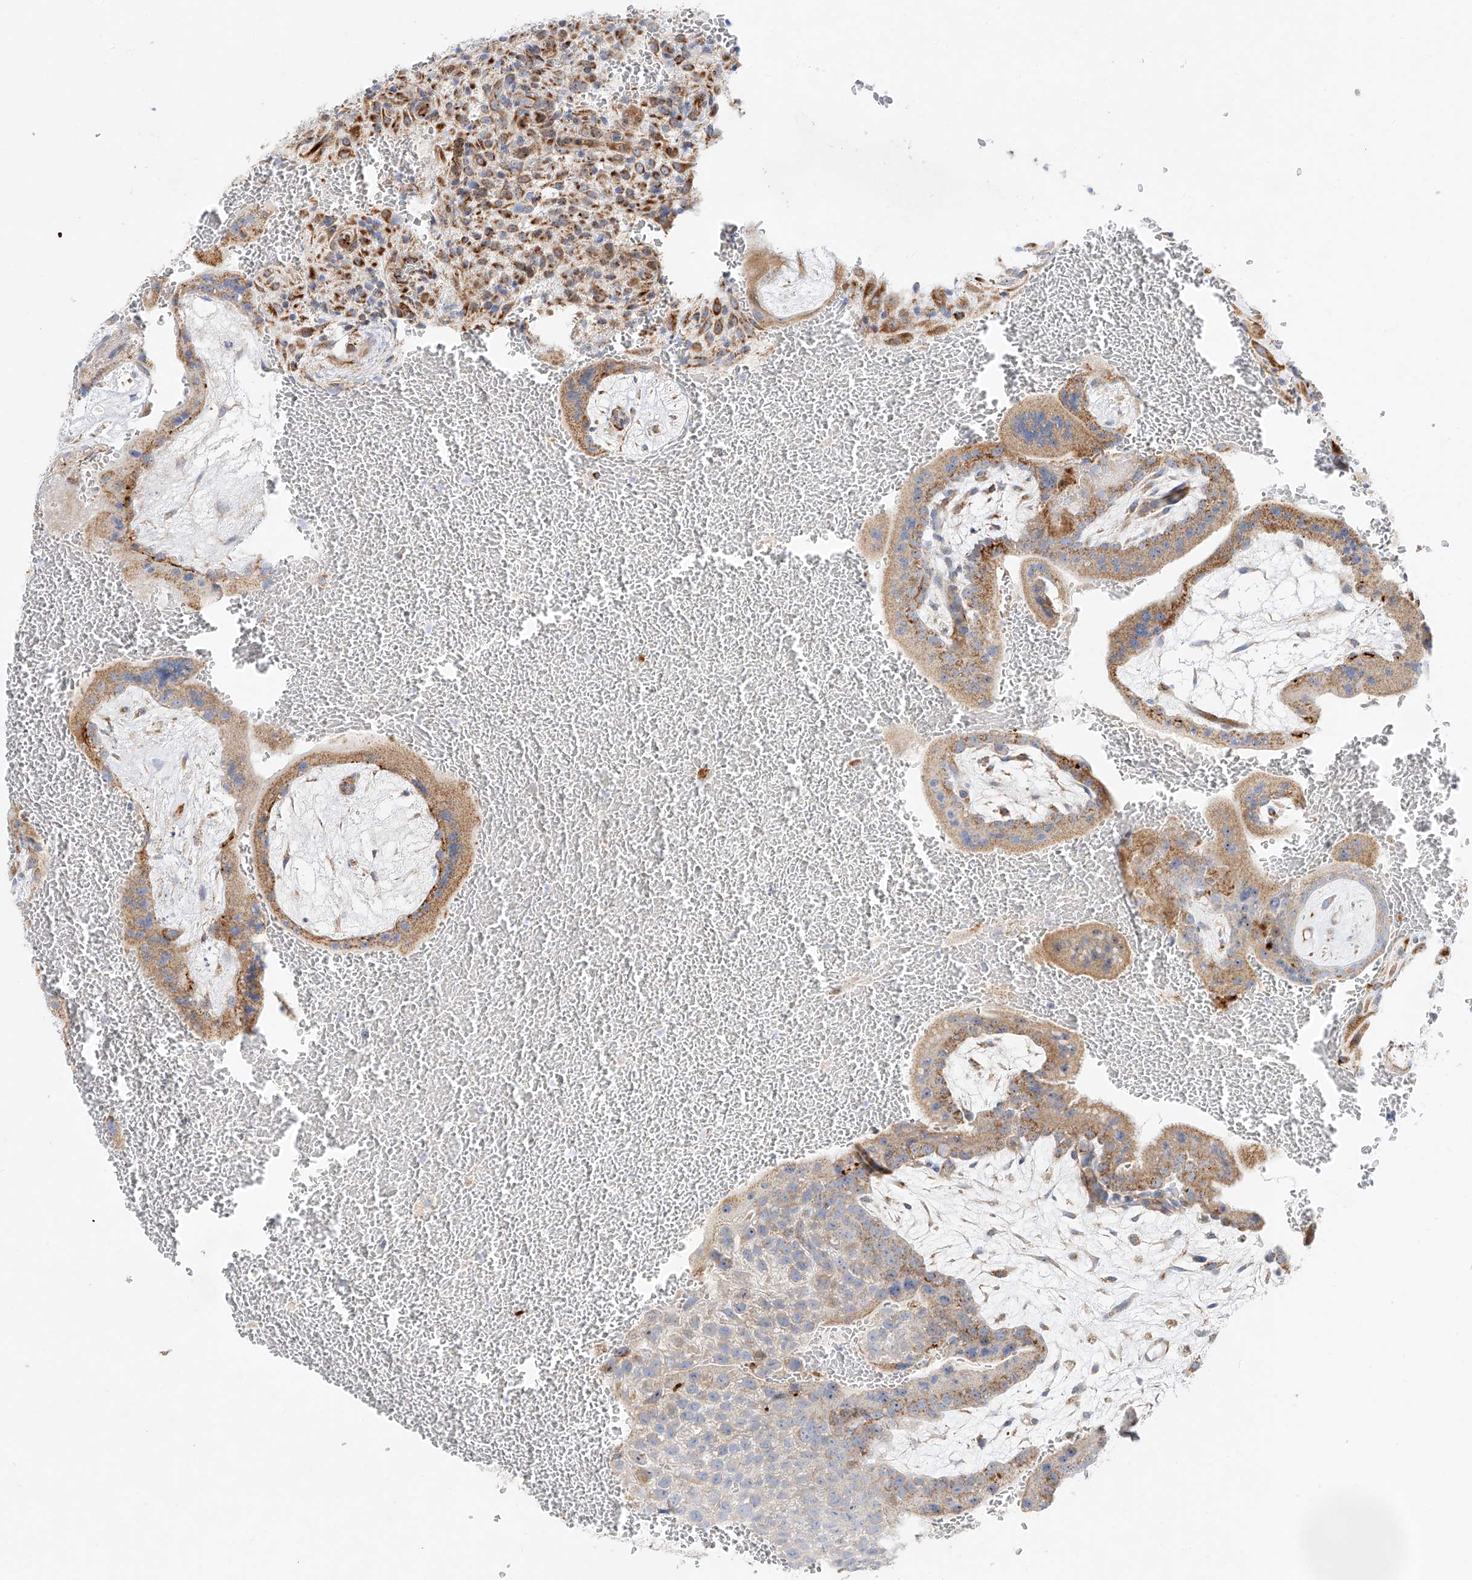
{"staining": {"intensity": "moderate", "quantity": "25%-75%", "location": "cytoplasmic/membranous"}, "tissue": "placenta", "cell_type": "Trophoblastic cells", "image_type": "normal", "snomed": [{"axis": "morphology", "description": "Normal tissue, NOS"}, {"axis": "topography", "description": "Placenta"}], "caption": "Immunohistochemical staining of unremarkable human placenta shows medium levels of moderate cytoplasmic/membranous expression in about 25%-75% of trophoblastic cells.", "gene": "CST9", "patient": {"sex": "female", "age": 35}}